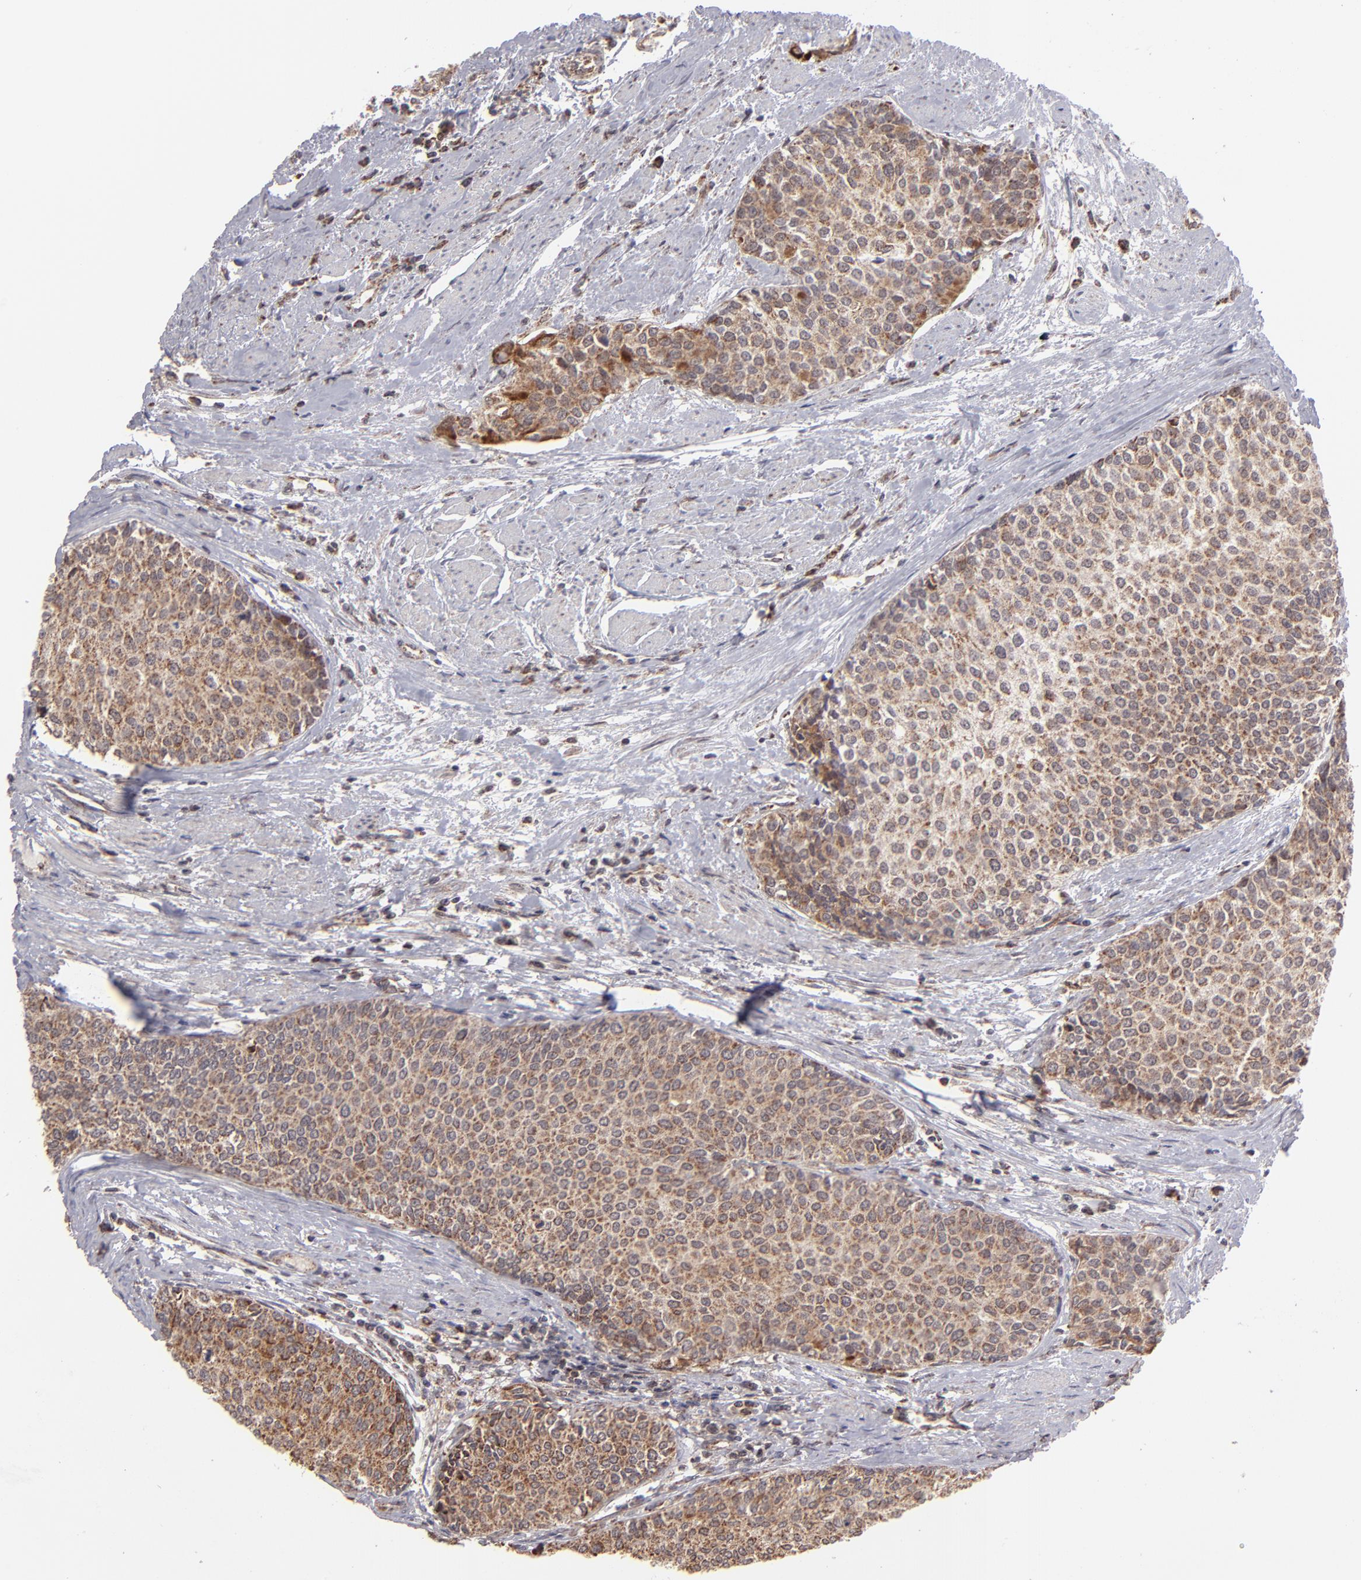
{"staining": {"intensity": "weak", "quantity": ">75%", "location": "cytoplasmic/membranous"}, "tissue": "urothelial cancer", "cell_type": "Tumor cells", "image_type": "cancer", "snomed": [{"axis": "morphology", "description": "Urothelial carcinoma, Low grade"}, {"axis": "topography", "description": "Urinary bladder"}], "caption": "Urothelial cancer stained with a brown dye reveals weak cytoplasmic/membranous positive staining in about >75% of tumor cells.", "gene": "SLC15A1", "patient": {"sex": "female", "age": 73}}